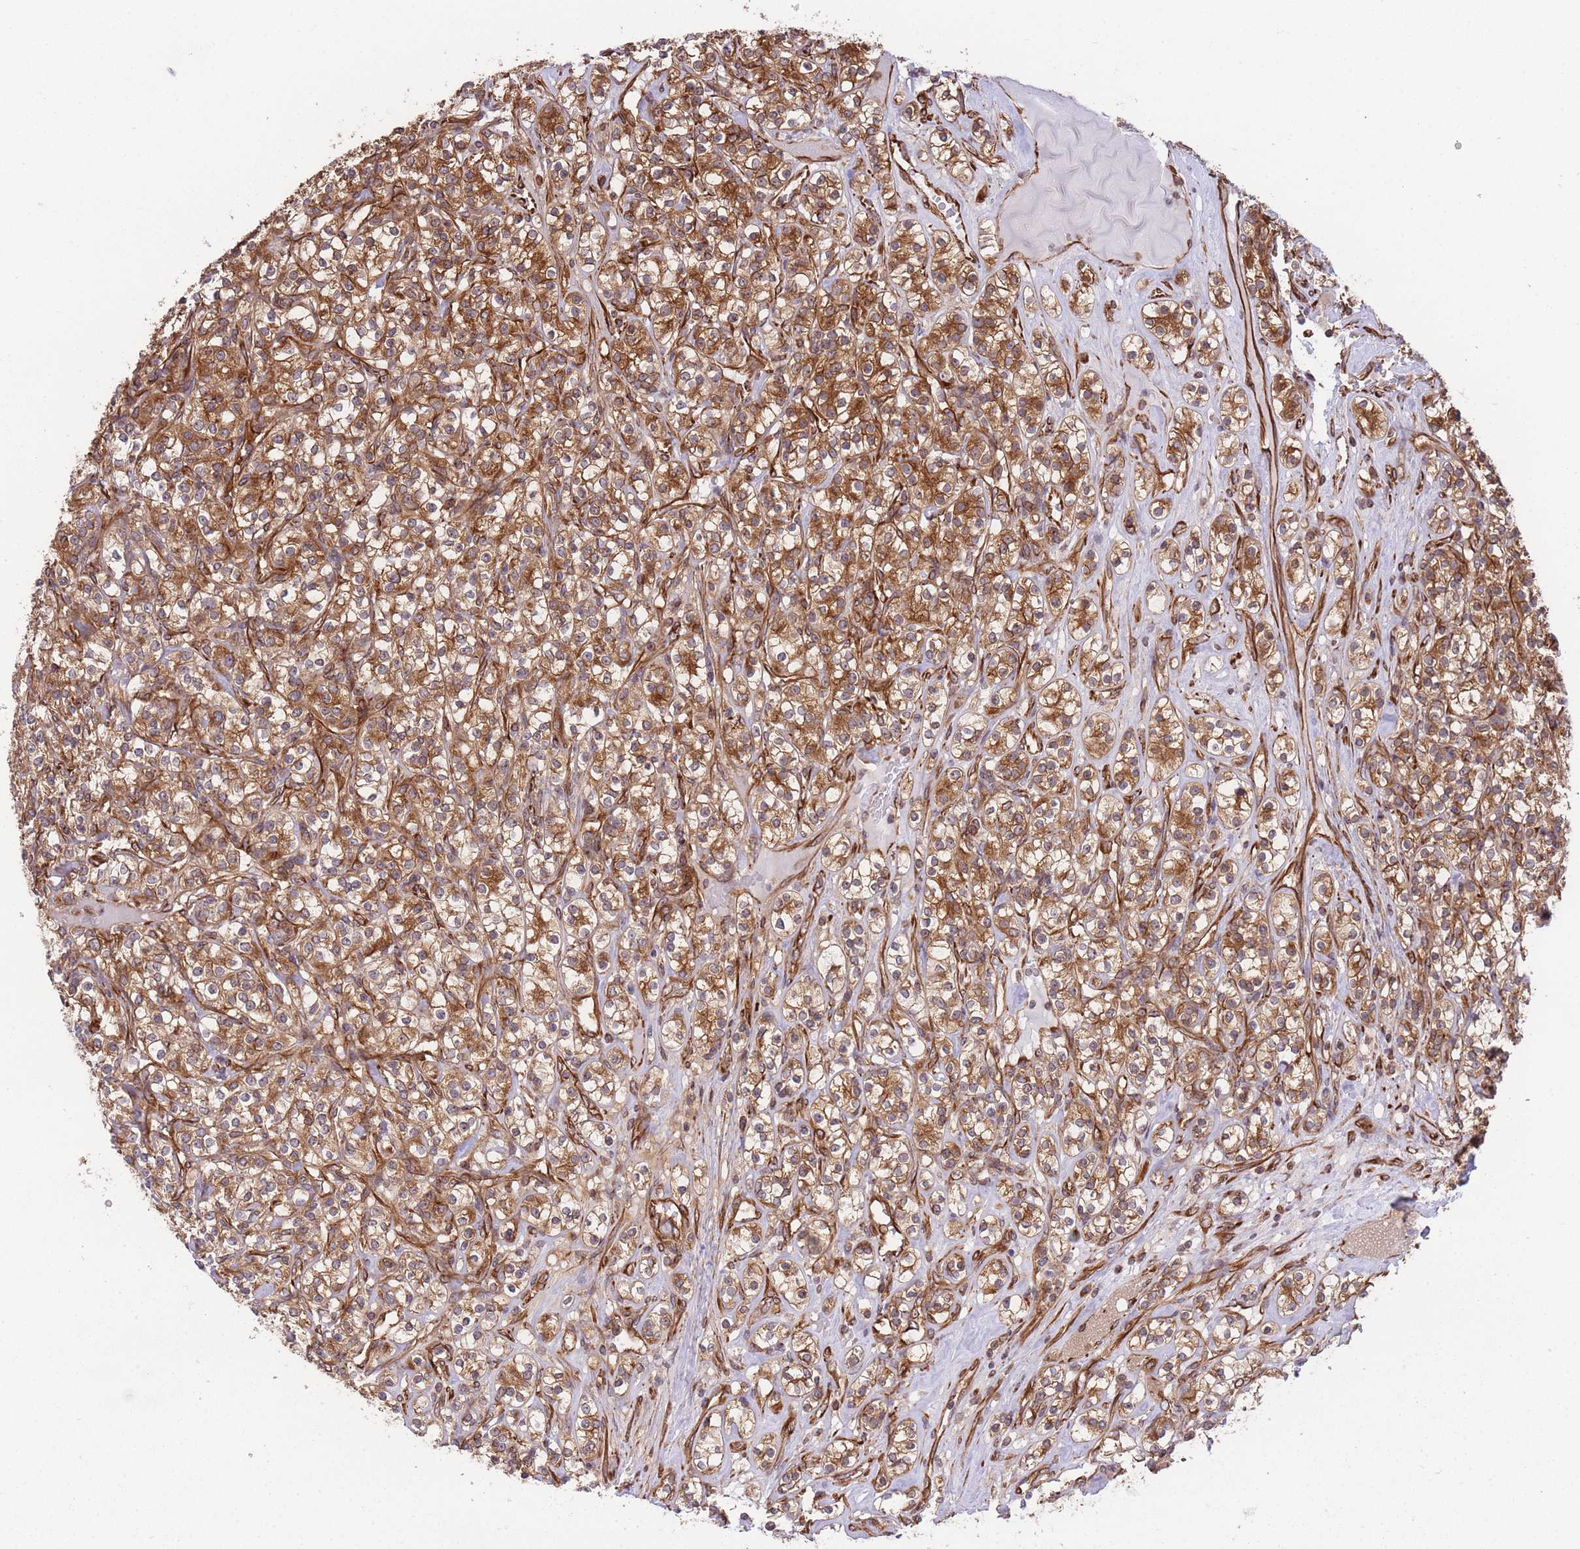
{"staining": {"intensity": "strong", "quantity": ">75%", "location": "cytoplasmic/membranous"}, "tissue": "renal cancer", "cell_type": "Tumor cells", "image_type": "cancer", "snomed": [{"axis": "morphology", "description": "Adenocarcinoma, NOS"}, {"axis": "topography", "description": "Kidney"}], "caption": "Human renal cancer stained with a protein marker shows strong staining in tumor cells.", "gene": "EXOSC8", "patient": {"sex": "male", "age": 77}}